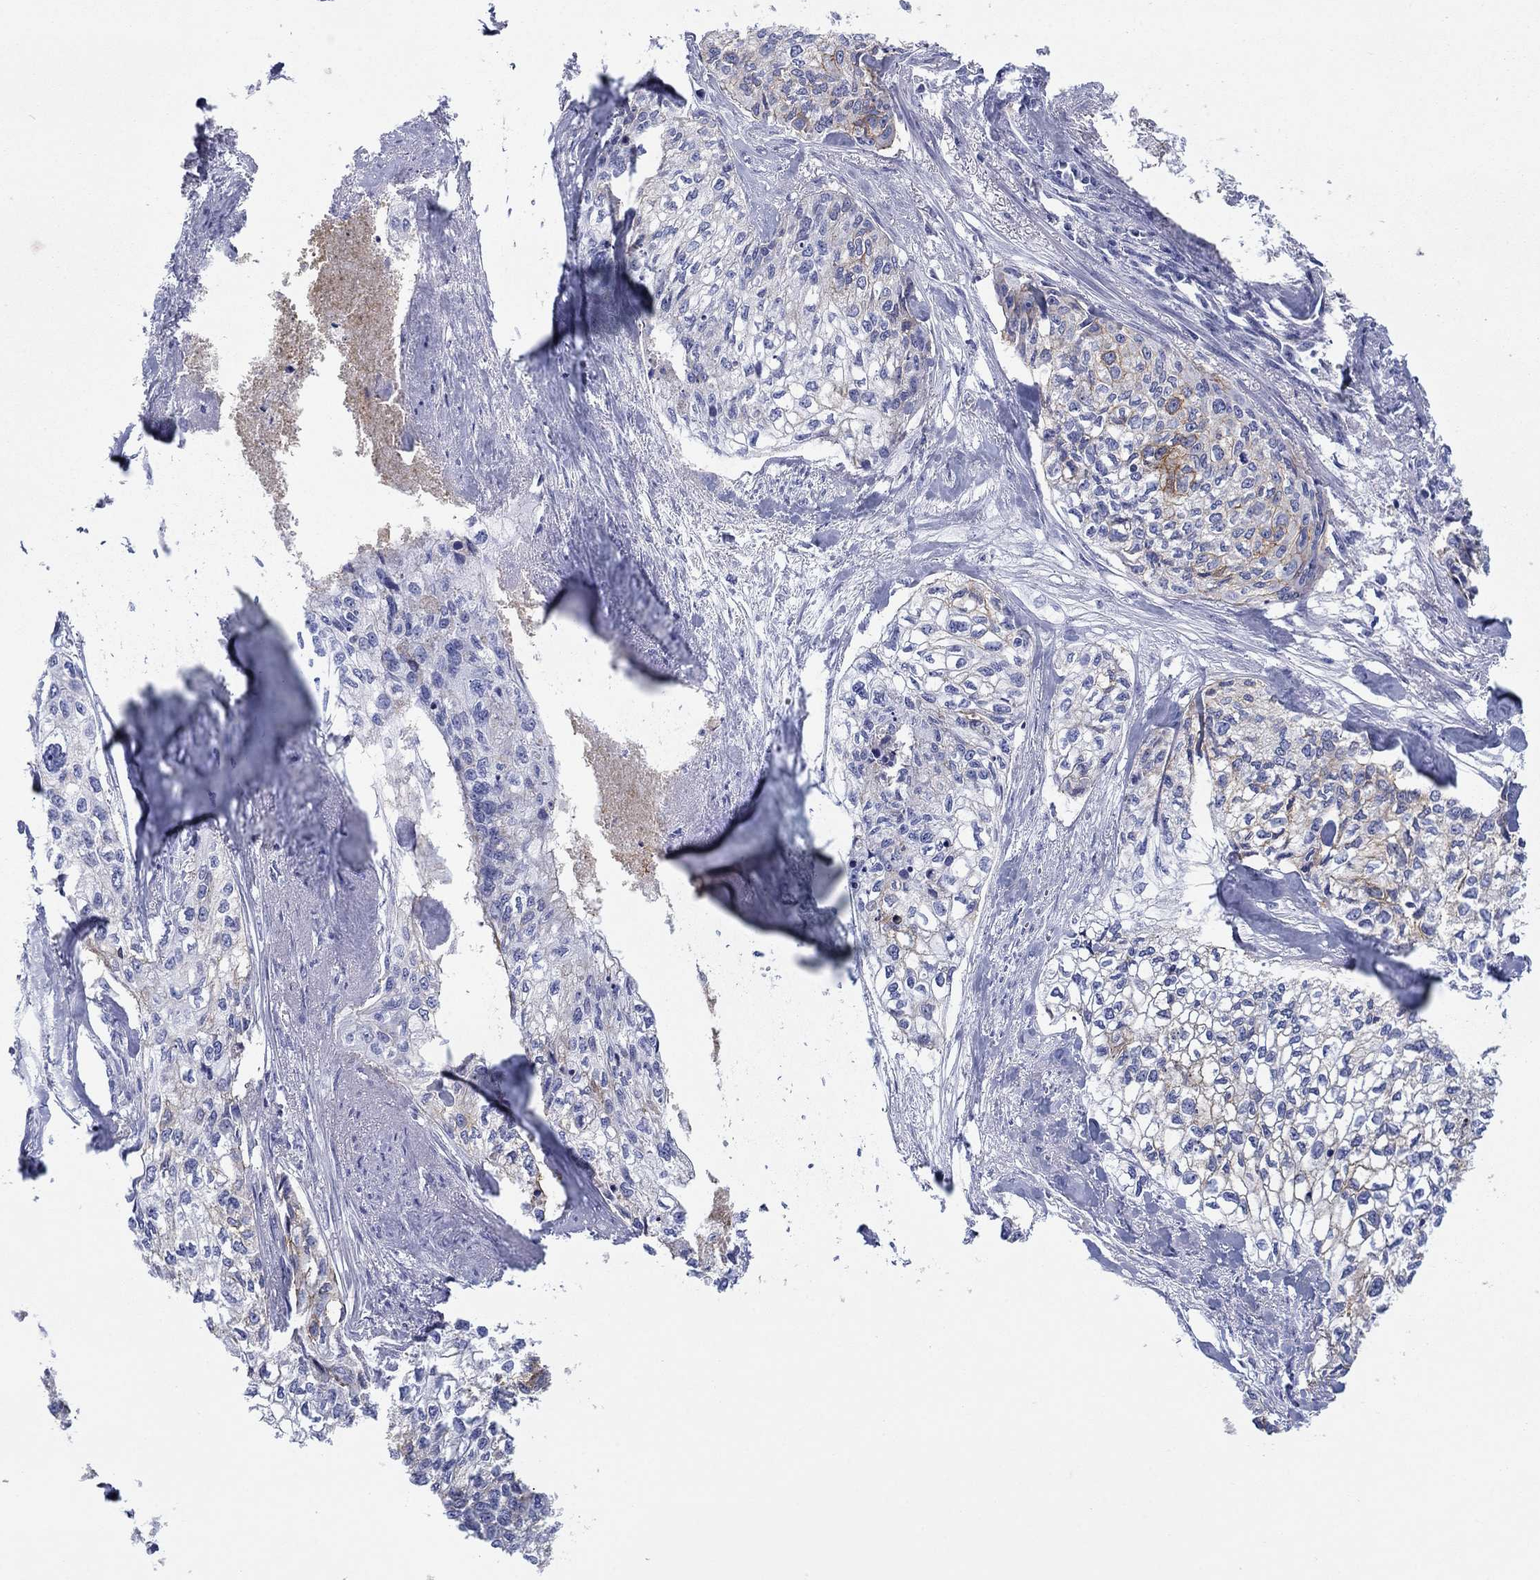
{"staining": {"intensity": "moderate", "quantity": "<25%", "location": "cytoplasmic/membranous"}, "tissue": "cervical cancer", "cell_type": "Tumor cells", "image_type": "cancer", "snomed": [{"axis": "morphology", "description": "Squamous cell carcinoma, NOS"}, {"axis": "topography", "description": "Cervix"}], "caption": "Cervical cancer (squamous cell carcinoma) stained with a brown dye demonstrates moderate cytoplasmic/membranous positive expression in approximately <25% of tumor cells.", "gene": "ATP1B1", "patient": {"sex": "female", "age": 58}}